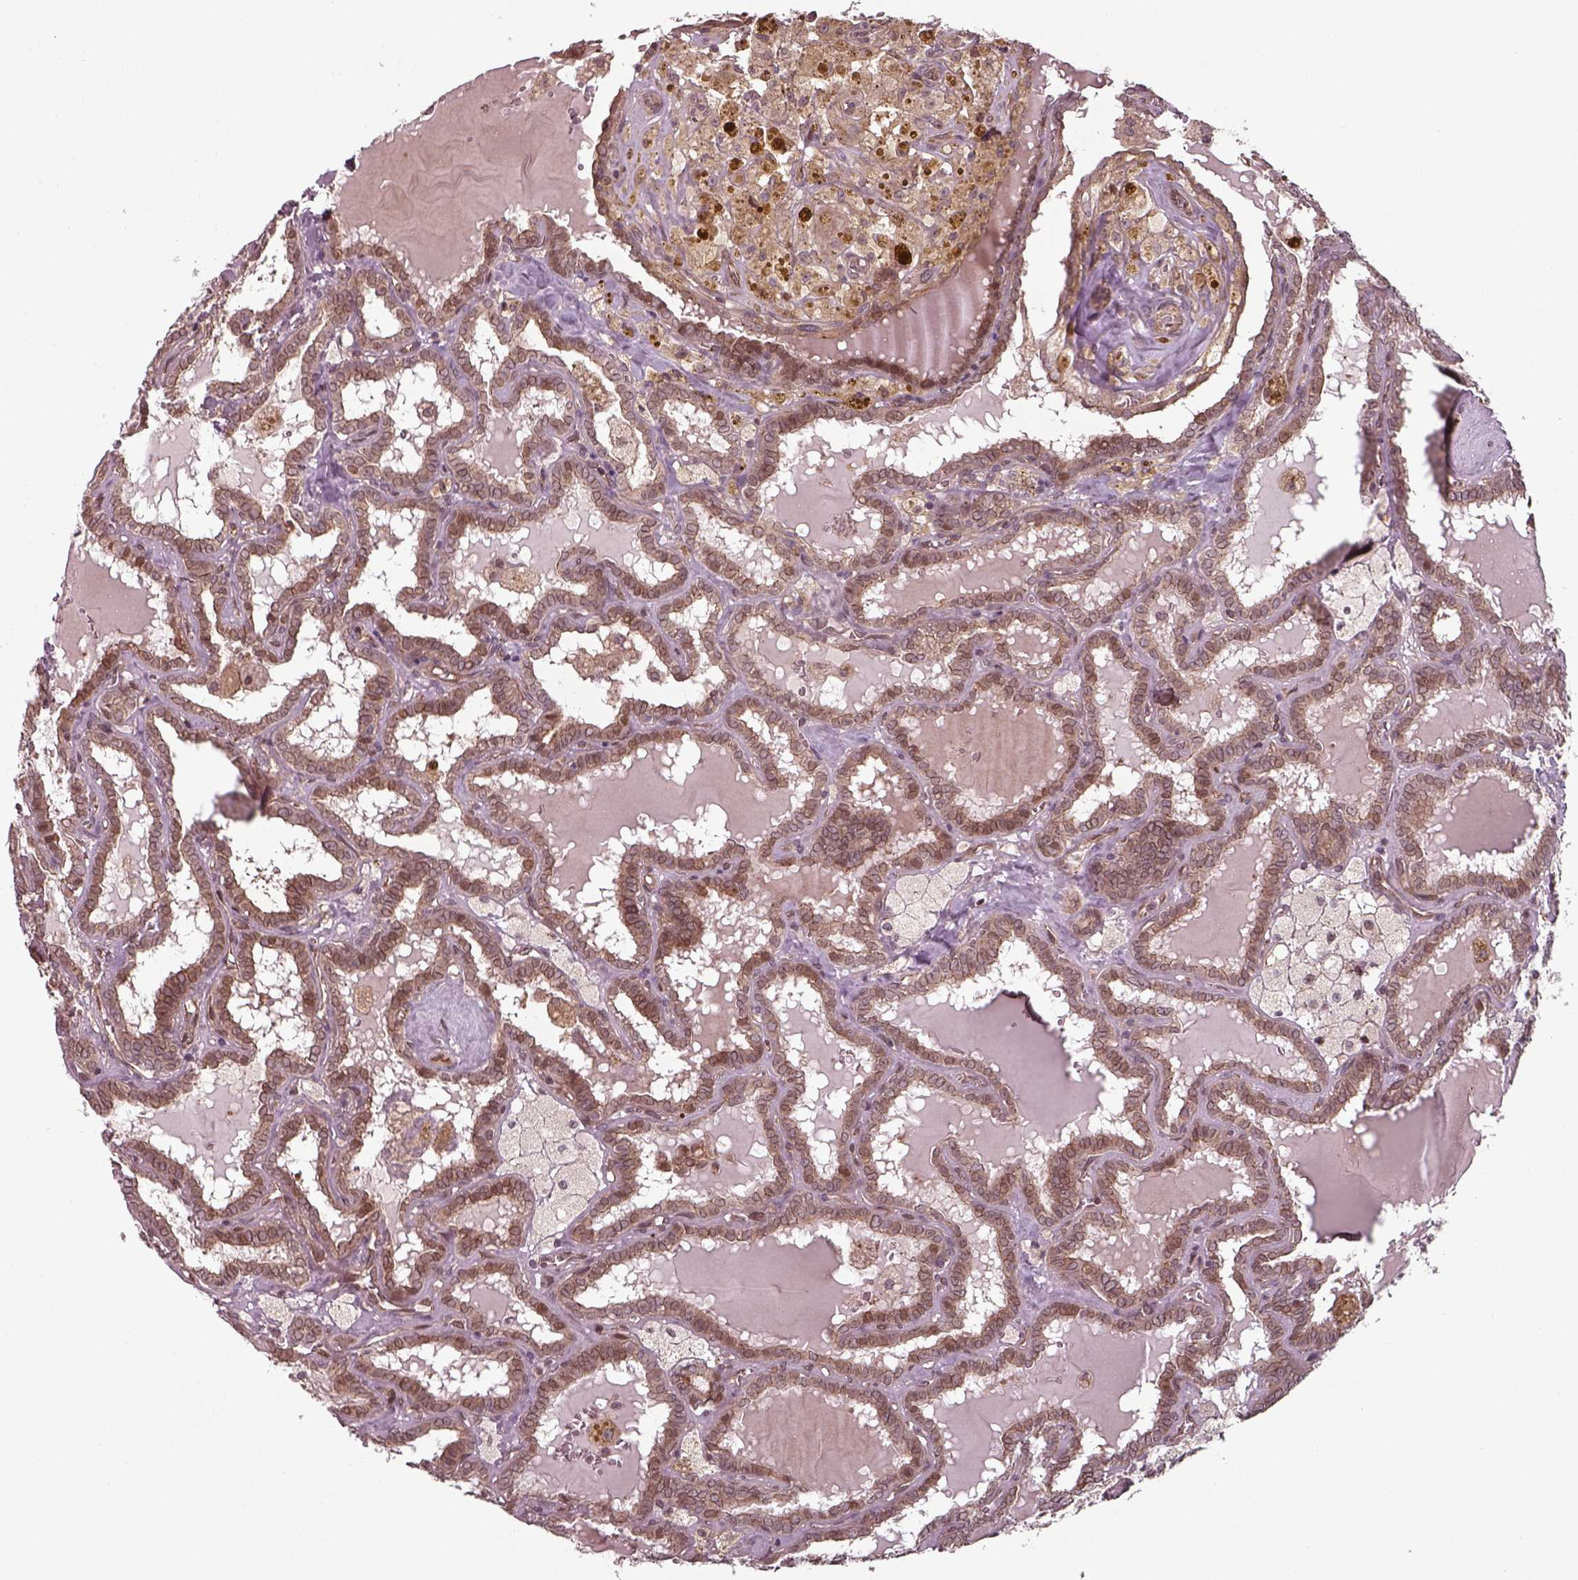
{"staining": {"intensity": "moderate", "quantity": ">75%", "location": "cytoplasmic/membranous"}, "tissue": "thyroid cancer", "cell_type": "Tumor cells", "image_type": "cancer", "snomed": [{"axis": "morphology", "description": "Papillary adenocarcinoma, NOS"}, {"axis": "topography", "description": "Thyroid gland"}], "caption": "Protein staining of thyroid cancer tissue reveals moderate cytoplasmic/membranous positivity in approximately >75% of tumor cells.", "gene": "CHMP3", "patient": {"sex": "female", "age": 39}}